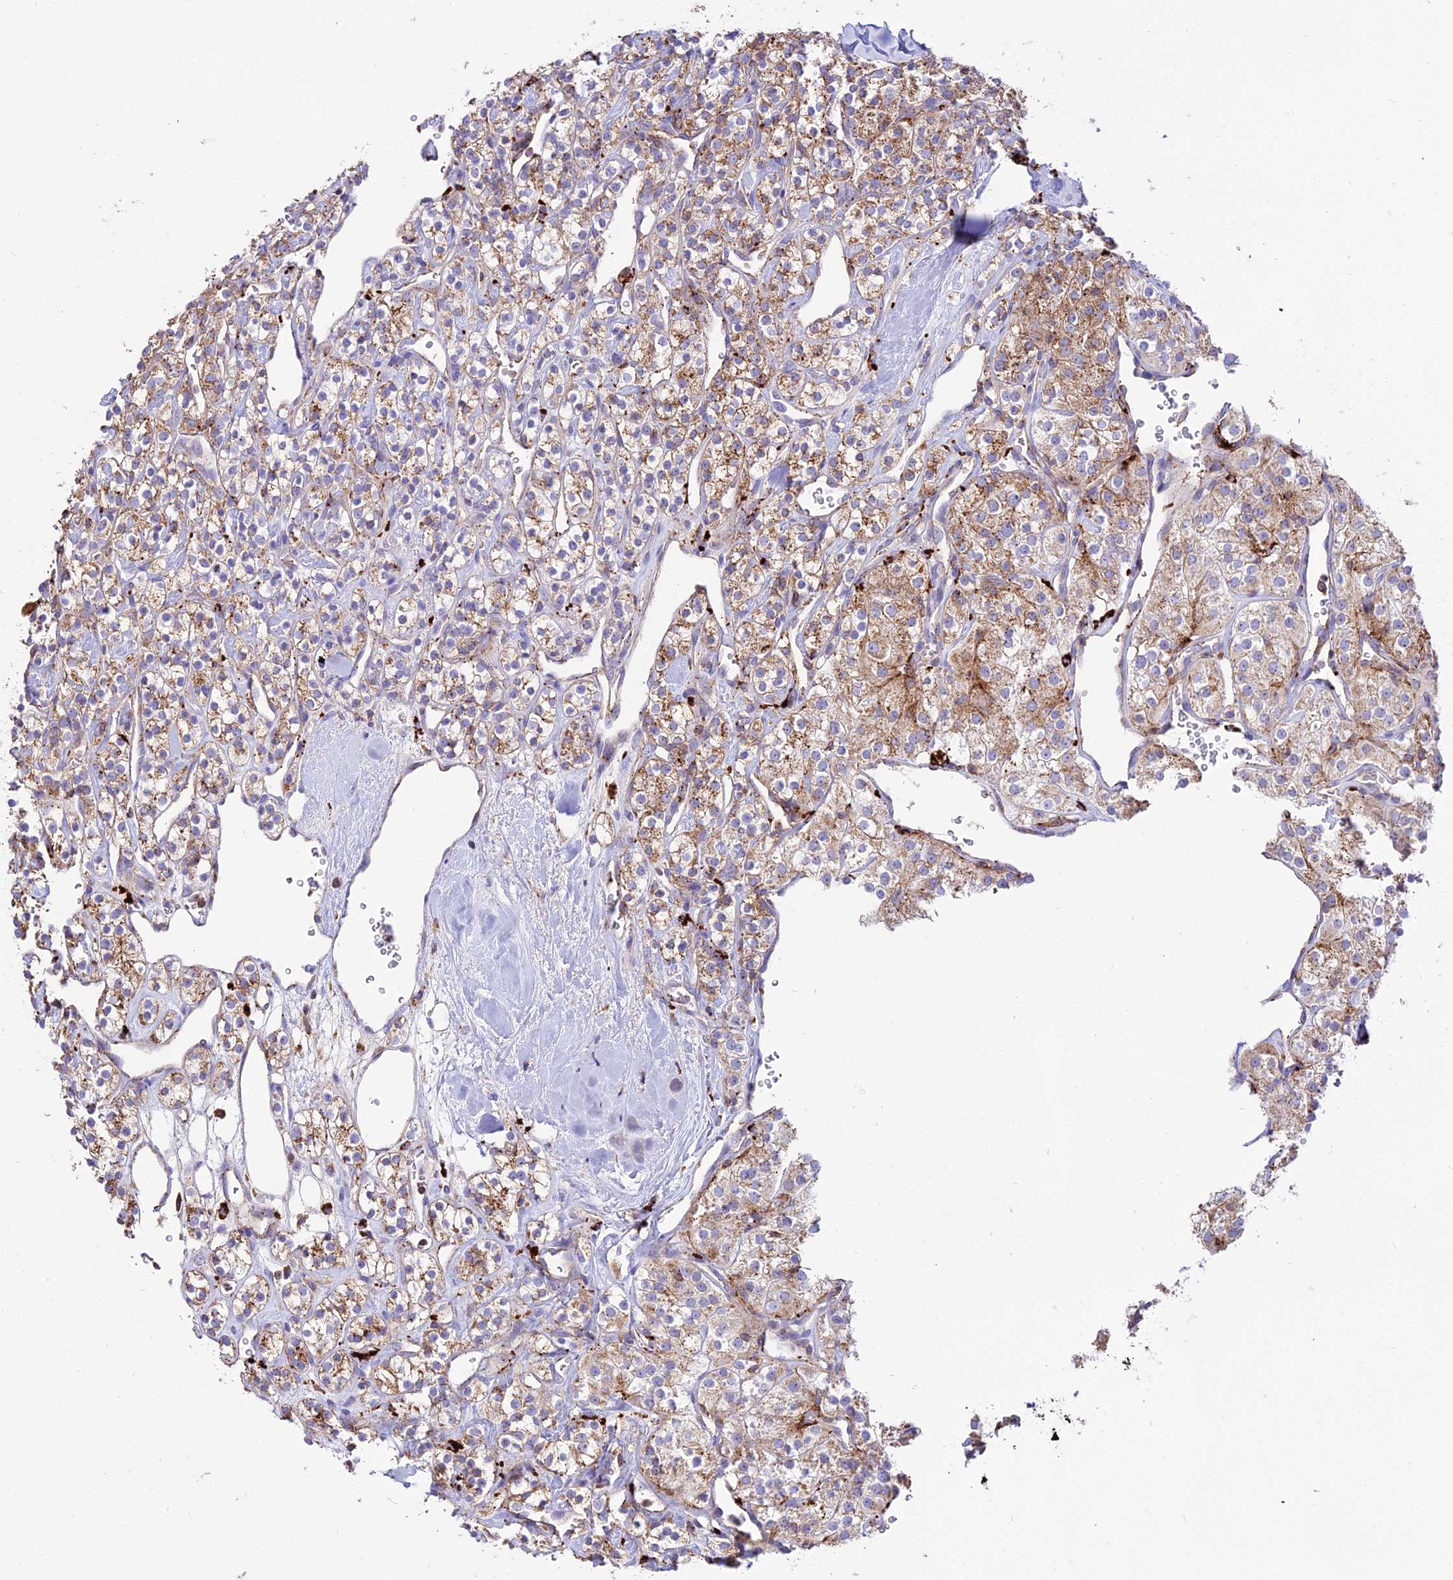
{"staining": {"intensity": "moderate", "quantity": ">75%", "location": "cytoplasmic/membranous"}, "tissue": "renal cancer", "cell_type": "Tumor cells", "image_type": "cancer", "snomed": [{"axis": "morphology", "description": "Adenocarcinoma, NOS"}, {"axis": "topography", "description": "Kidney"}], "caption": "Immunohistochemical staining of renal cancer (adenocarcinoma) exhibits medium levels of moderate cytoplasmic/membranous protein expression in approximately >75% of tumor cells.", "gene": "PNLIPRP3", "patient": {"sex": "male", "age": 77}}